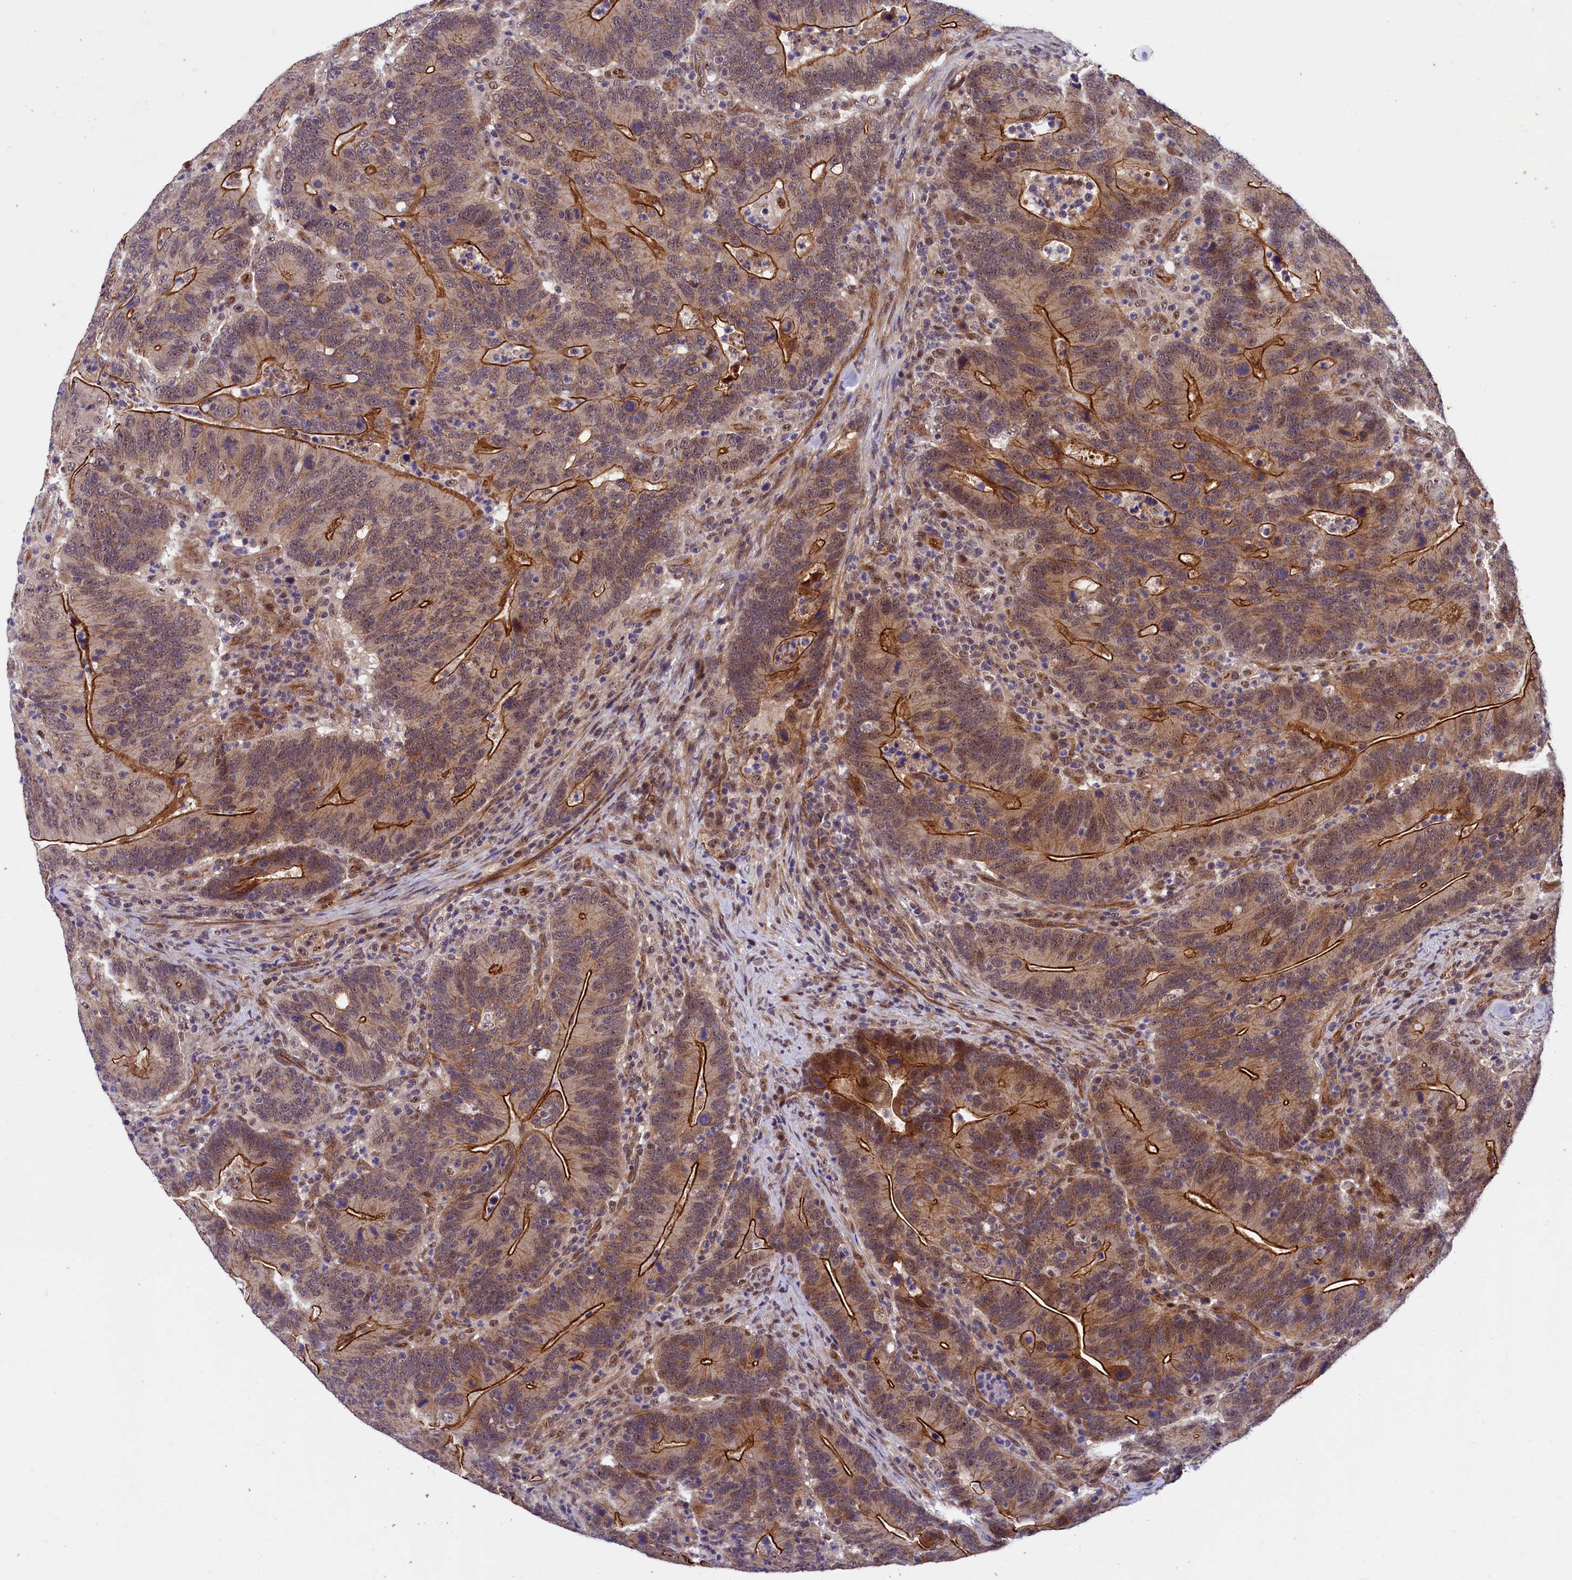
{"staining": {"intensity": "moderate", "quantity": ">75%", "location": "cytoplasmic/membranous"}, "tissue": "colorectal cancer", "cell_type": "Tumor cells", "image_type": "cancer", "snomed": [{"axis": "morphology", "description": "Adenocarcinoma, NOS"}, {"axis": "topography", "description": "Colon"}], "caption": "An IHC micrograph of tumor tissue is shown. Protein staining in brown highlights moderate cytoplasmic/membranous positivity in colorectal adenocarcinoma within tumor cells. (DAB IHC, brown staining for protein, blue staining for nuclei).", "gene": "ARL14EP", "patient": {"sex": "female", "age": 66}}